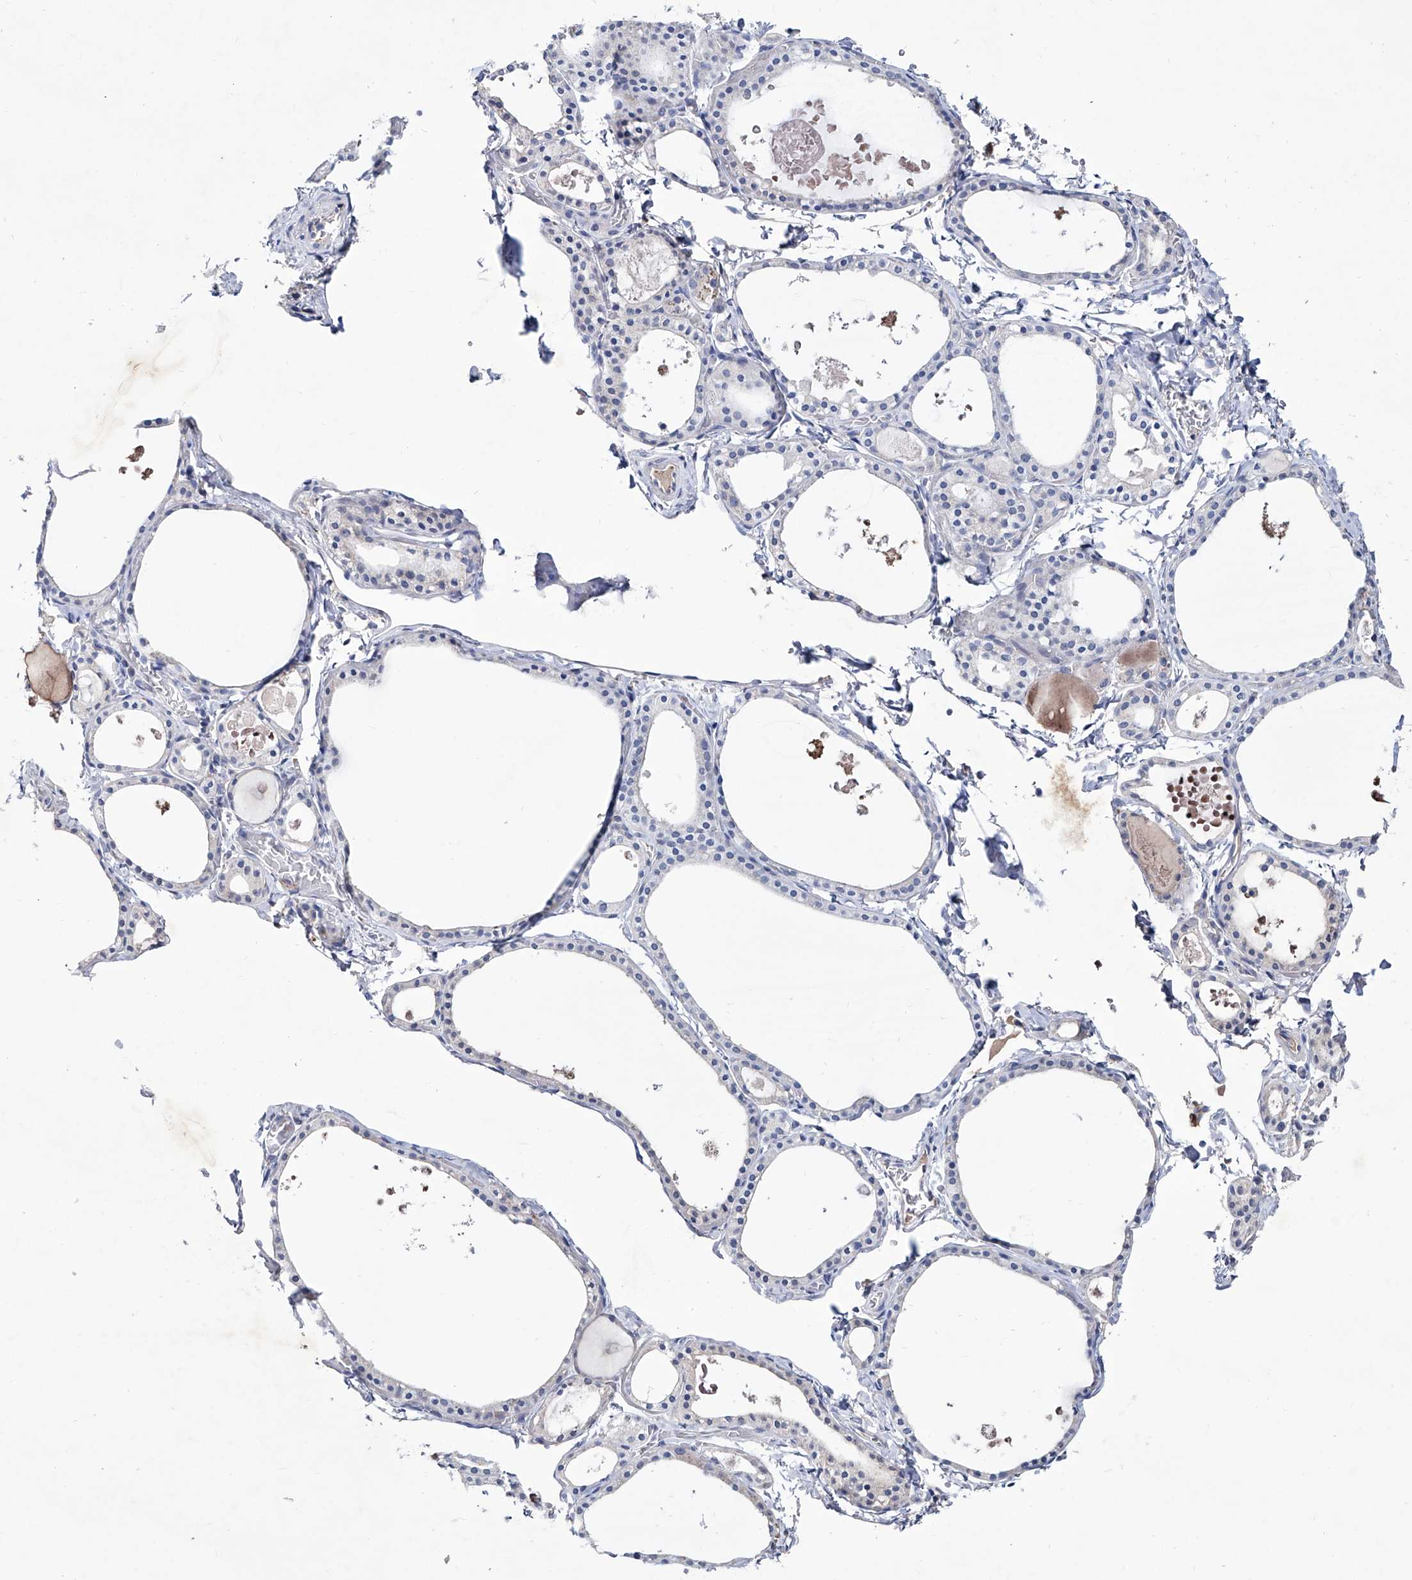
{"staining": {"intensity": "negative", "quantity": "none", "location": "none"}, "tissue": "thyroid gland", "cell_type": "Glandular cells", "image_type": "normal", "snomed": [{"axis": "morphology", "description": "Normal tissue, NOS"}, {"axis": "topography", "description": "Thyroid gland"}], "caption": "This is an immunohistochemistry (IHC) histopathology image of benign human thyroid gland. There is no positivity in glandular cells.", "gene": "KLHL17", "patient": {"sex": "male", "age": 56}}